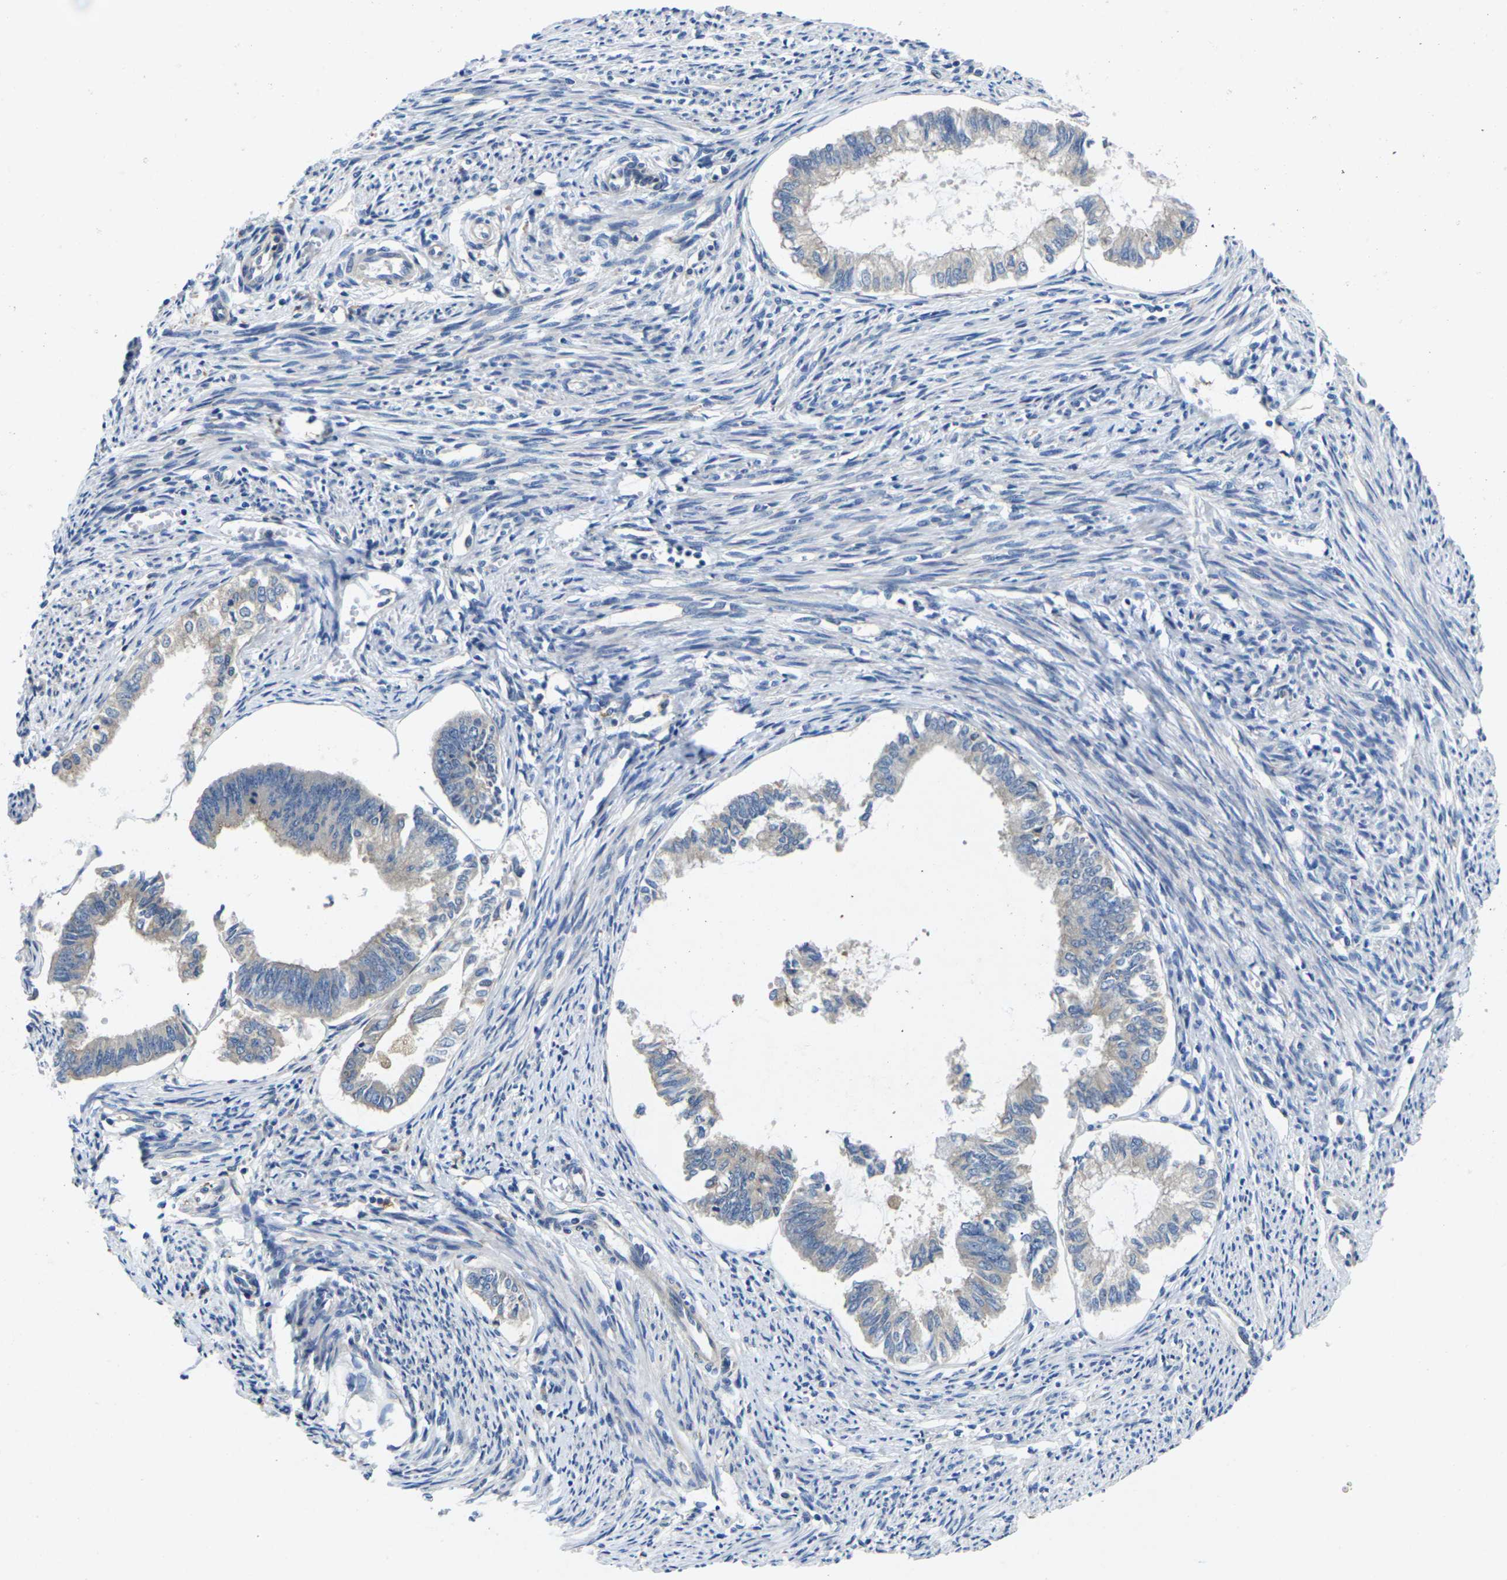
{"staining": {"intensity": "weak", "quantity": "<25%", "location": "cytoplasmic/membranous"}, "tissue": "endometrial cancer", "cell_type": "Tumor cells", "image_type": "cancer", "snomed": [{"axis": "morphology", "description": "Adenocarcinoma, NOS"}, {"axis": "topography", "description": "Endometrium"}], "caption": "Tumor cells show no significant protein expression in adenocarcinoma (endometrial). (DAB immunohistochemistry, high magnification).", "gene": "SCNN1A", "patient": {"sex": "female", "age": 86}}